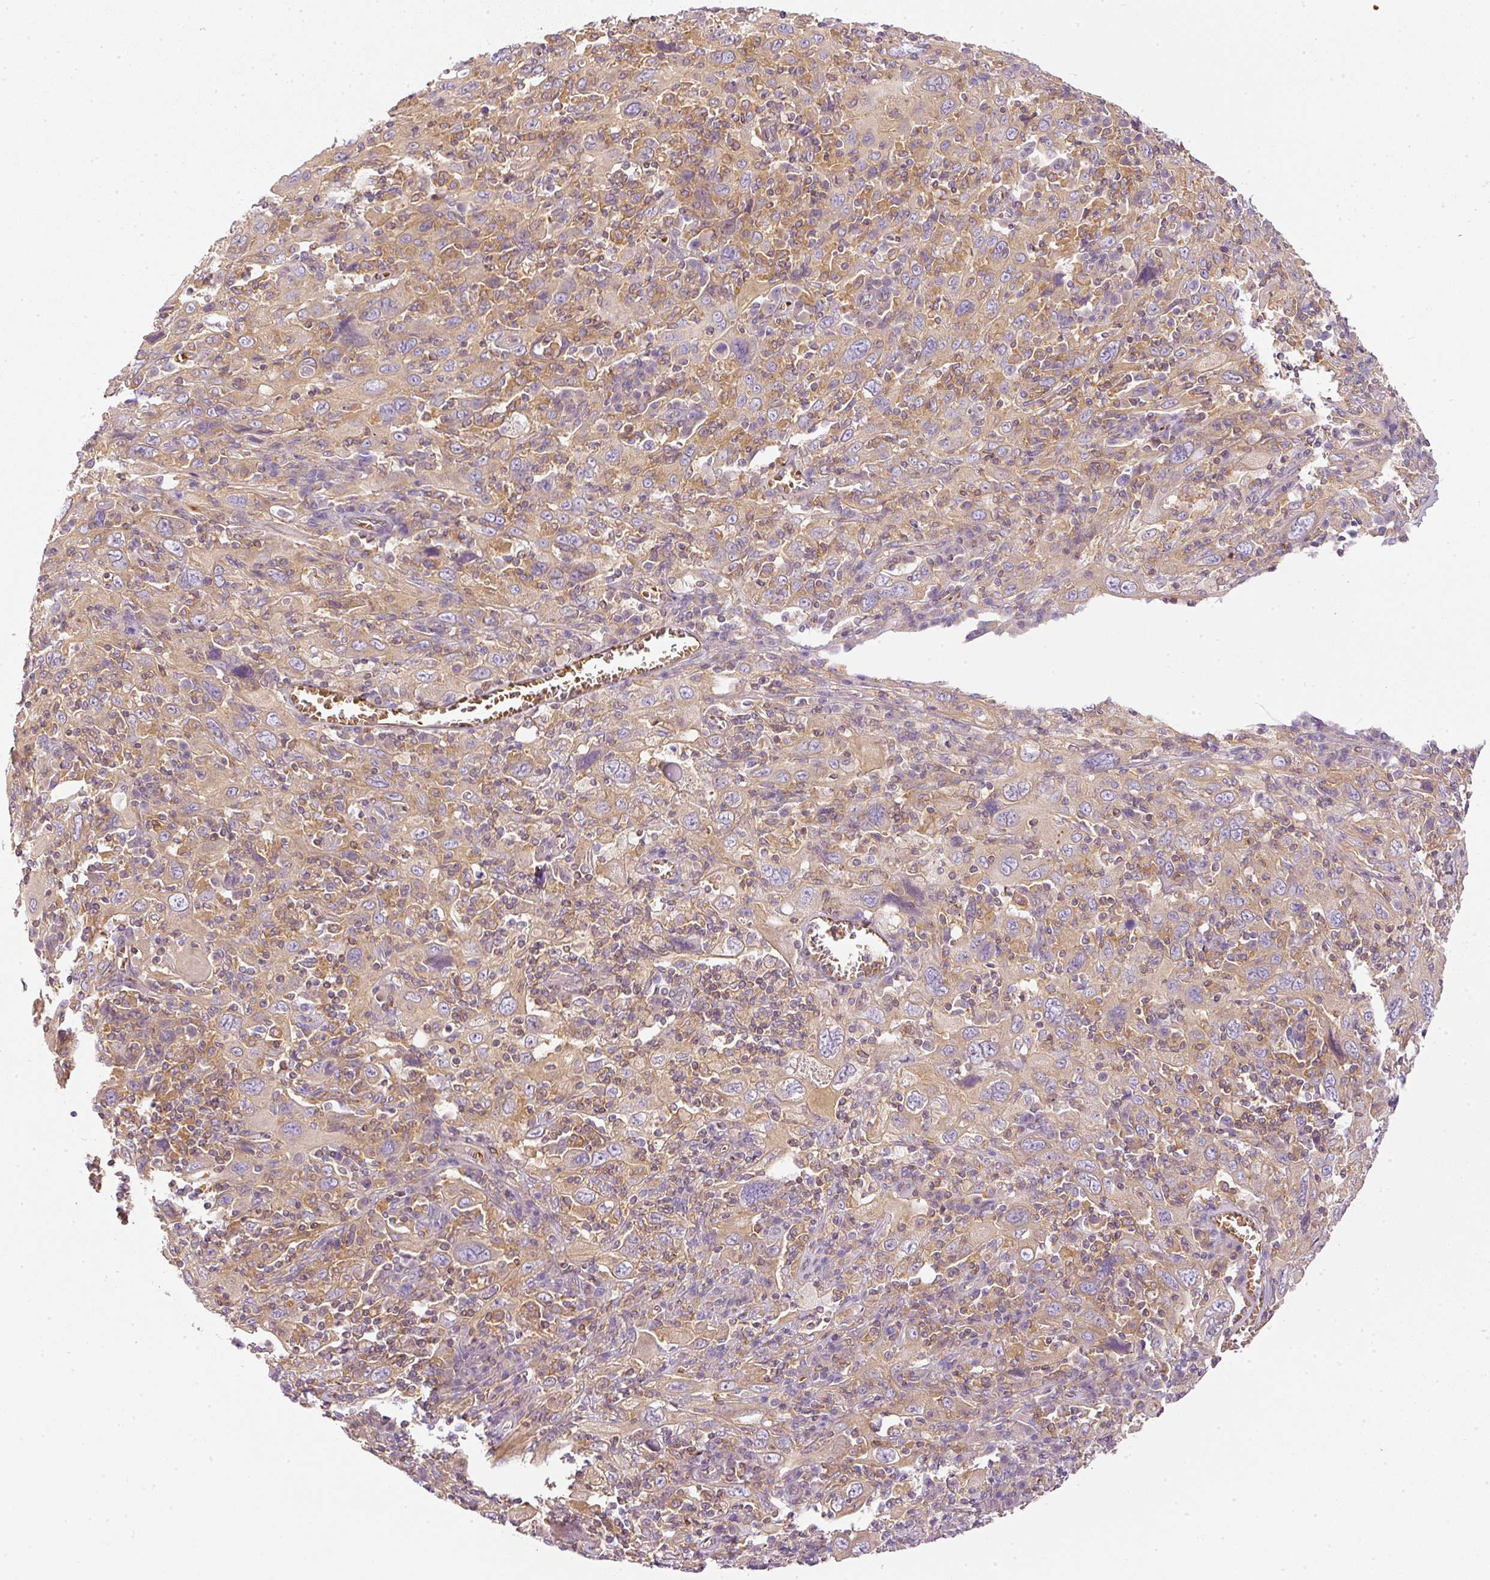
{"staining": {"intensity": "weak", "quantity": "<25%", "location": "cytoplasmic/membranous"}, "tissue": "cervical cancer", "cell_type": "Tumor cells", "image_type": "cancer", "snomed": [{"axis": "morphology", "description": "Squamous cell carcinoma, NOS"}, {"axis": "topography", "description": "Cervix"}], "caption": "Immunohistochemistry histopathology image of cervical cancer stained for a protein (brown), which reveals no positivity in tumor cells.", "gene": "TBC1D2B", "patient": {"sex": "female", "age": 46}}